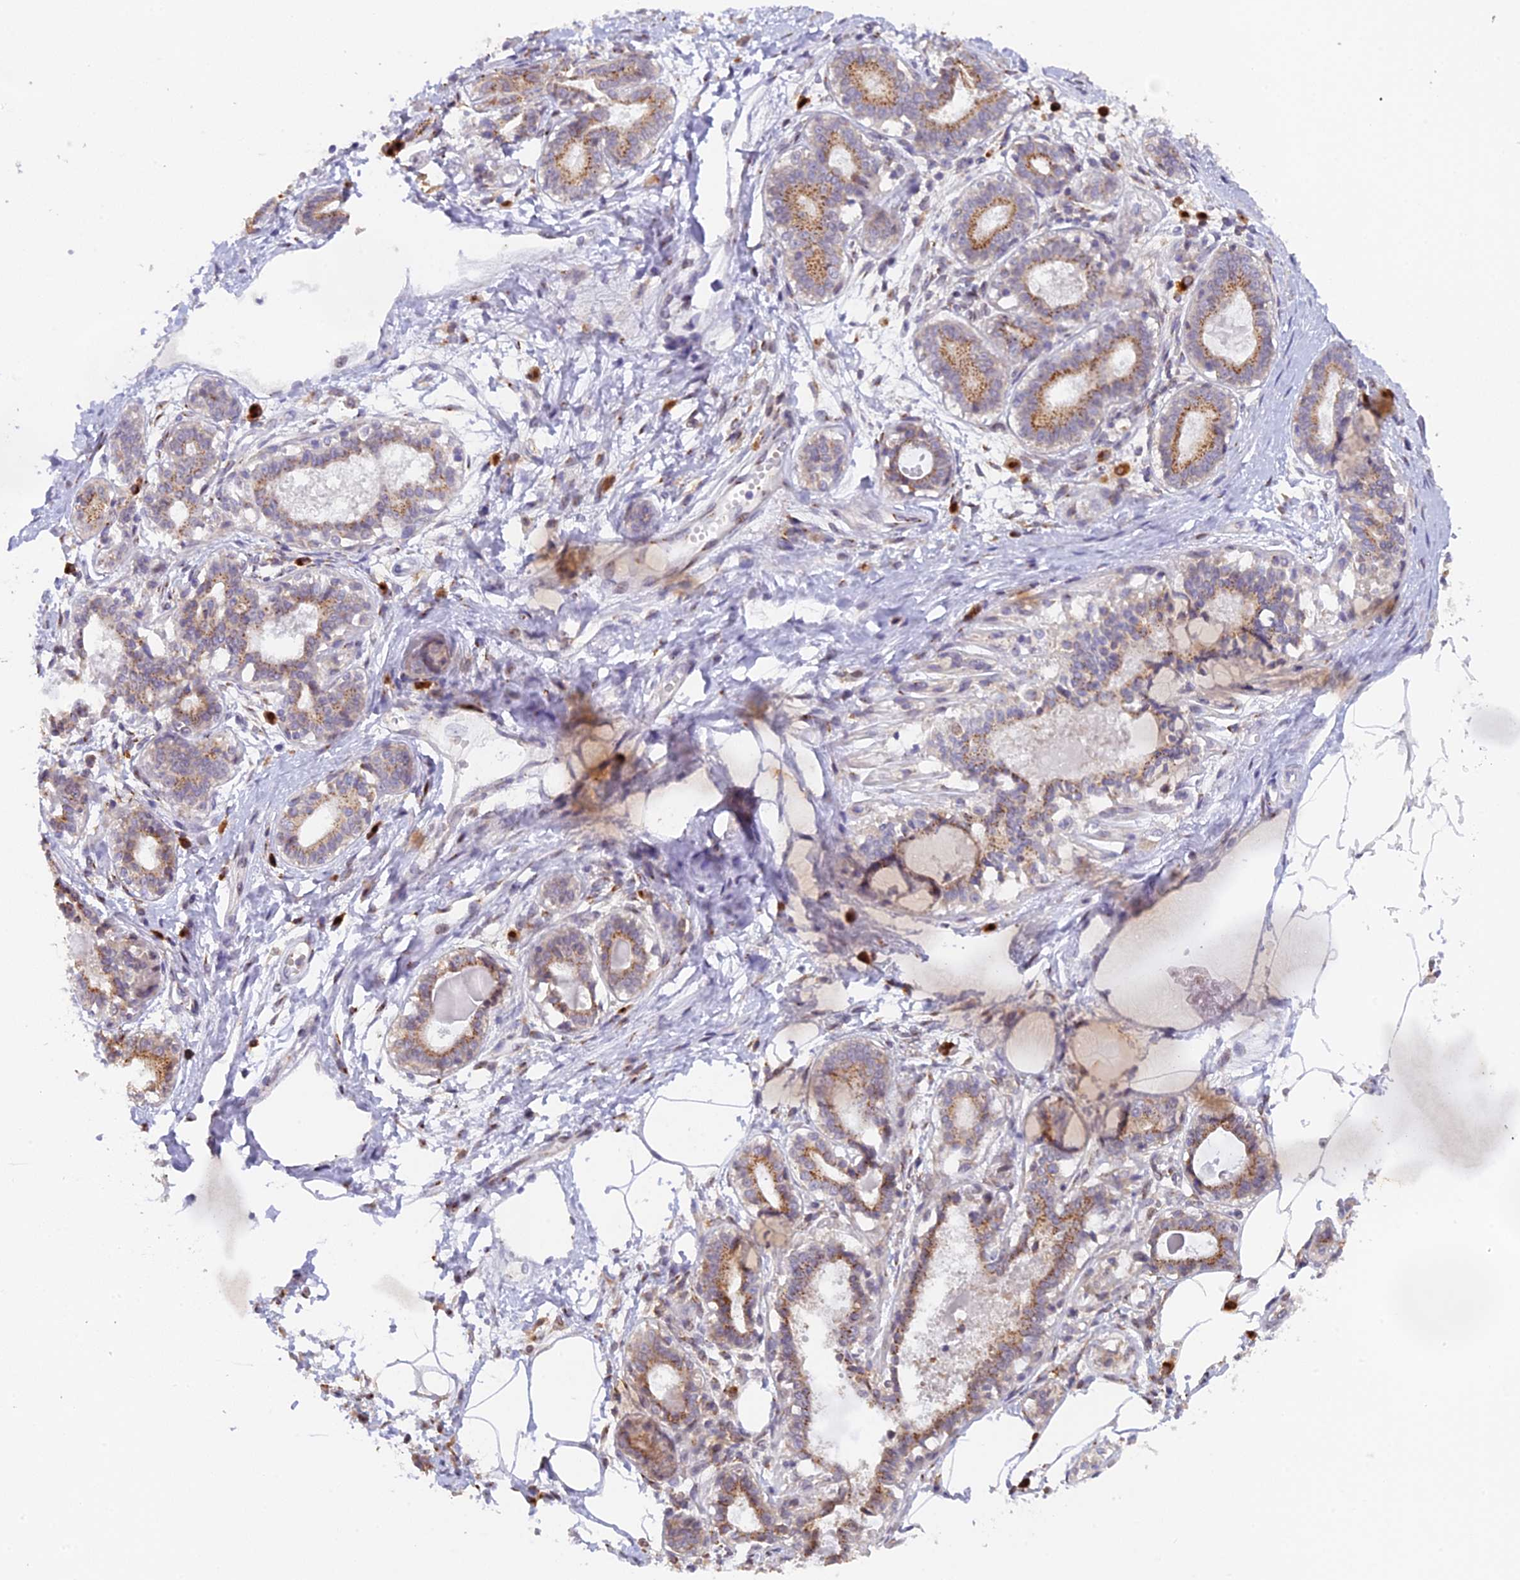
{"staining": {"intensity": "negative", "quantity": "none", "location": "none"}, "tissue": "breast", "cell_type": "Adipocytes", "image_type": "normal", "snomed": [{"axis": "morphology", "description": "Normal tissue, NOS"}, {"axis": "topography", "description": "Breast"}], "caption": "Immunohistochemical staining of unremarkable breast demonstrates no significant expression in adipocytes.", "gene": "SNX17", "patient": {"sex": "female", "age": 45}}